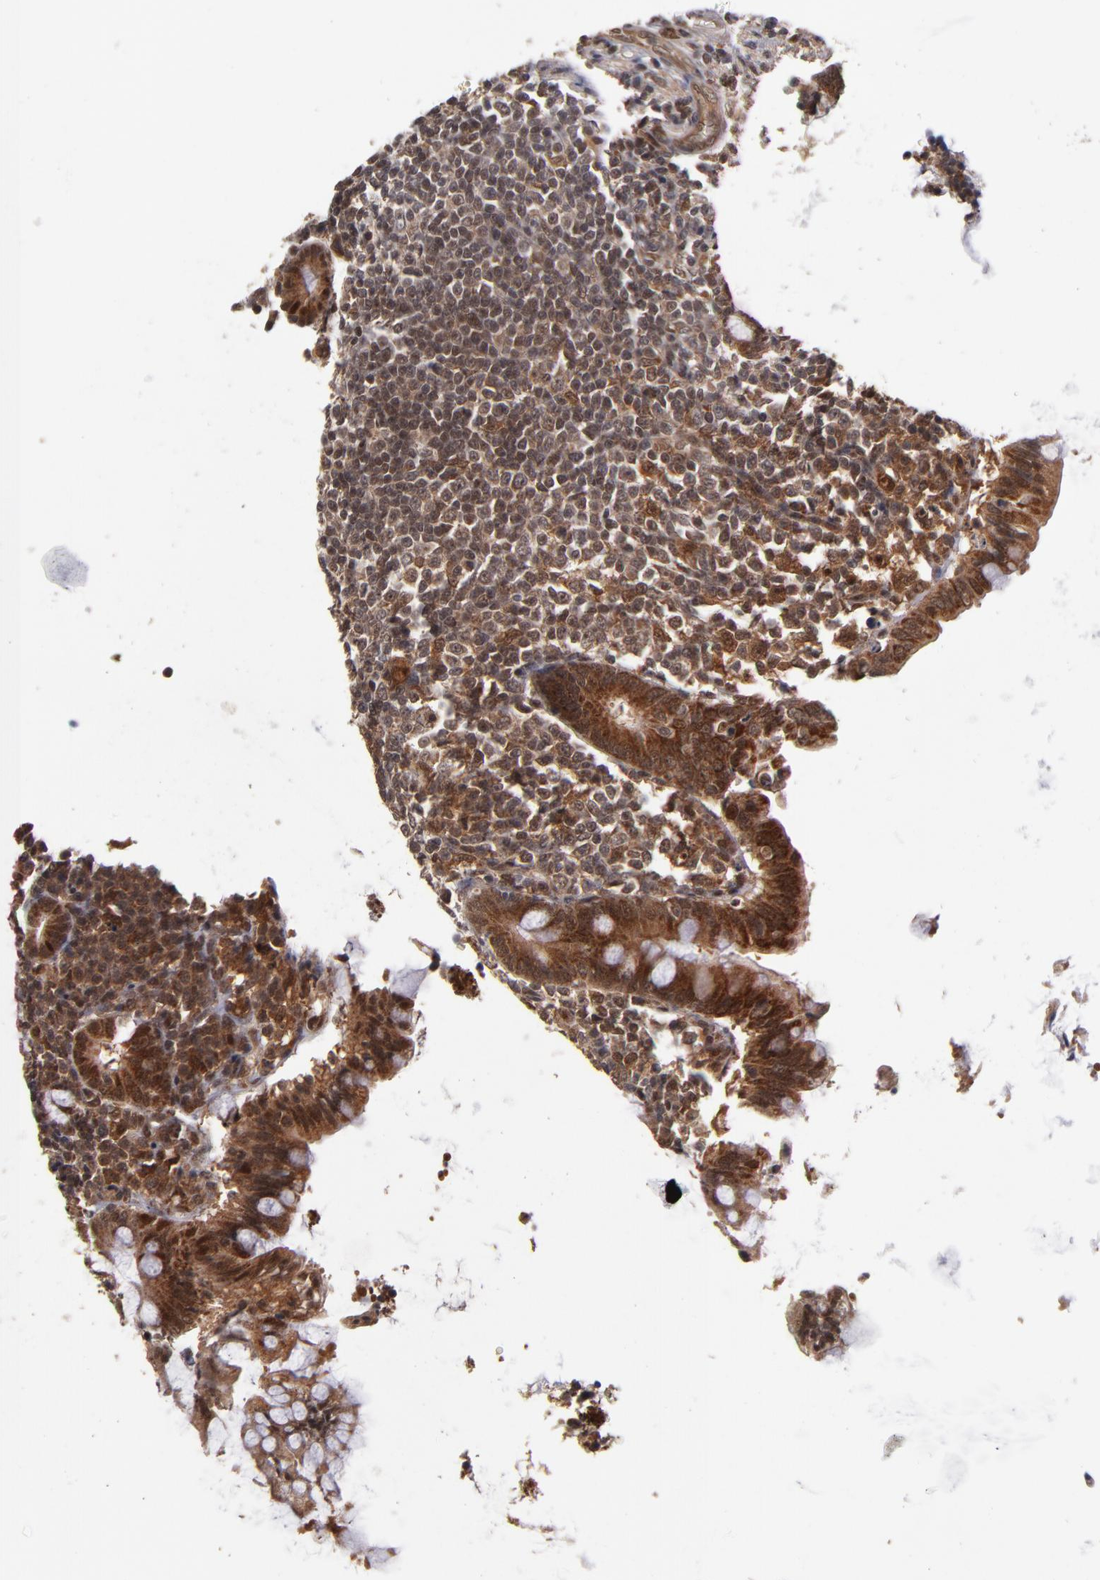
{"staining": {"intensity": "strong", "quantity": ">75%", "location": "cytoplasmic/membranous"}, "tissue": "appendix", "cell_type": "Glandular cells", "image_type": "normal", "snomed": [{"axis": "morphology", "description": "Normal tissue, NOS"}, {"axis": "topography", "description": "Appendix"}], "caption": "Protein staining demonstrates strong cytoplasmic/membranous expression in about >75% of glandular cells in unremarkable appendix. Nuclei are stained in blue.", "gene": "CUL5", "patient": {"sex": "female", "age": 66}}